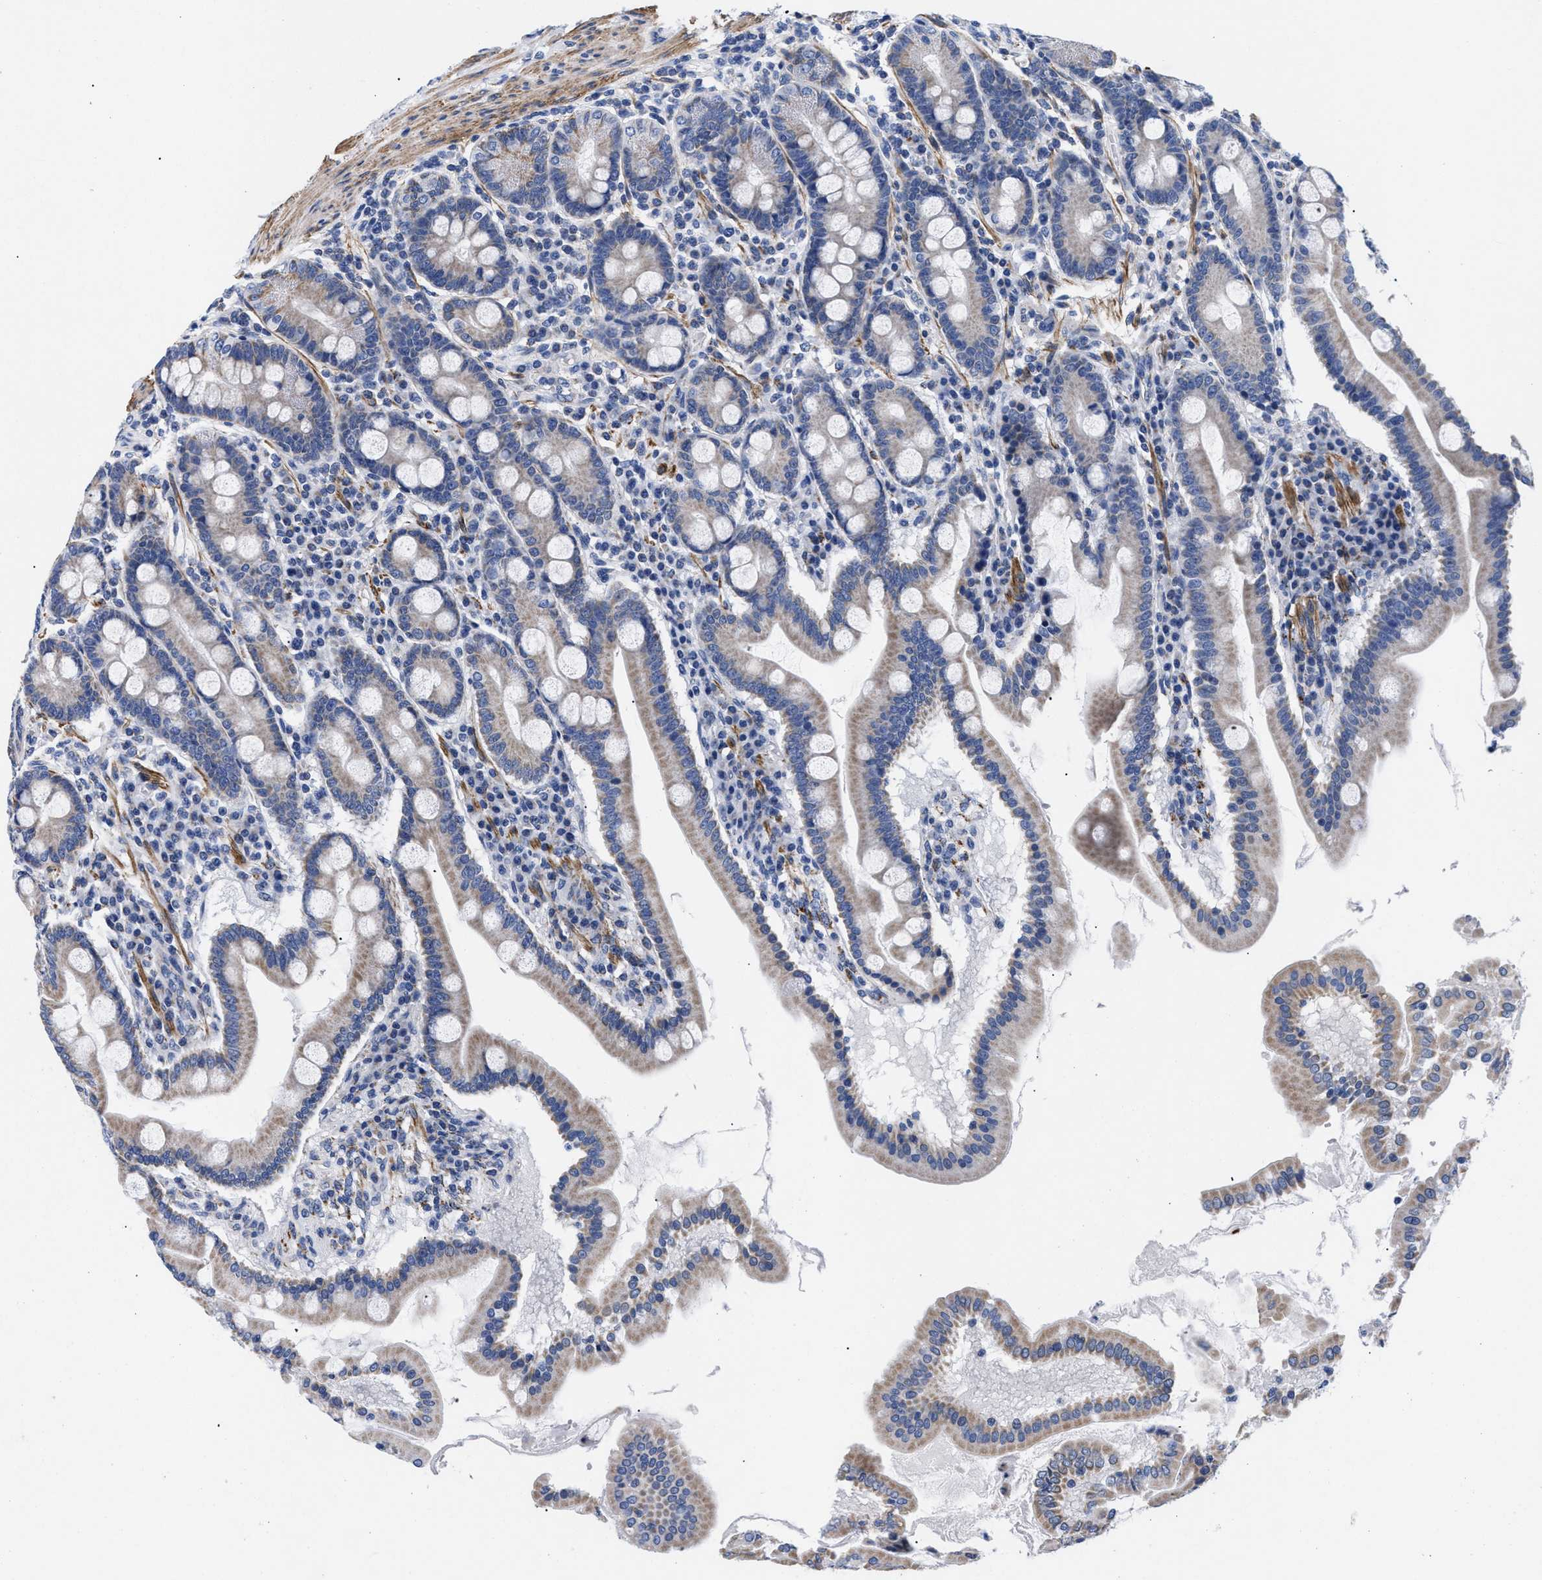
{"staining": {"intensity": "weak", "quantity": ">75%", "location": "cytoplasmic/membranous"}, "tissue": "duodenum", "cell_type": "Glandular cells", "image_type": "normal", "snomed": [{"axis": "morphology", "description": "Normal tissue, NOS"}, {"axis": "topography", "description": "Duodenum"}], "caption": "Immunohistochemistry (IHC) image of normal duodenum: human duodenum stained using immunohistochemistry (IHC) reveals low levels of weak protein expression localized specifically in the cytoplasmic/membranous of glandular cells, appearing as a cytoplasmic/membranous brown color.", "gene": "GPR149", "patient": {"sex": "male", "age": 50}}